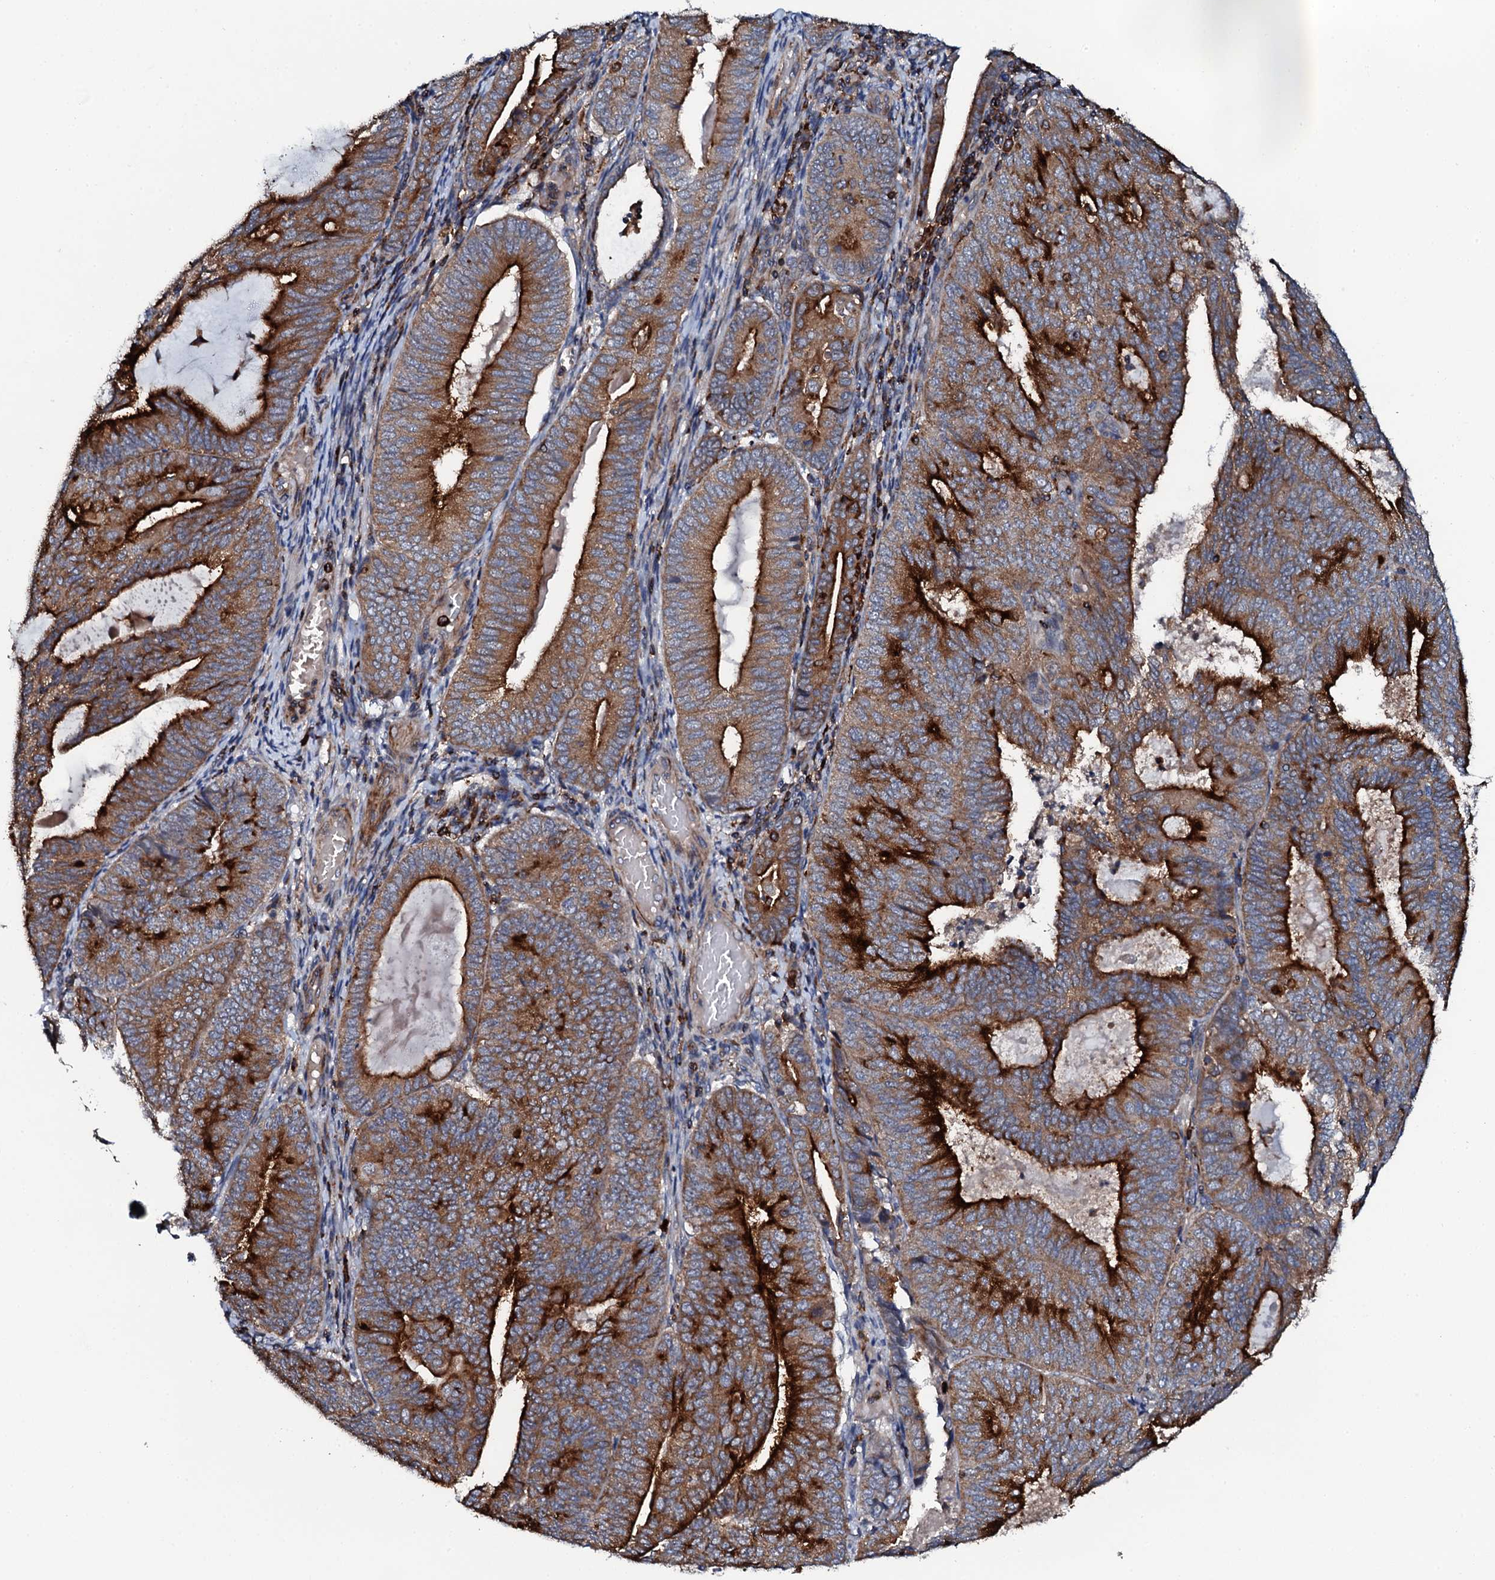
{"staining": {"intensity": "strong", "quantity": "25%-75%", "location": "cytoplasmic/membranous"}, "tissue": "endometrial cancer", "cell_type": "Tumor cells", "image_type": "cancer", "snomed": [{"axis": "morphology", "description": "Adenocarcinoma, NOS"}, {"axis": "topography", "description": "Endometrium"}], "caption": "Endometrial cancer (adenocarcinoma) stained for a protein (brown) reveals strong cytoplasmic/membranous positive staining in approximately 25%-75% of tumor cells.", "gene": "VAMP8", "patient": {"sex": "female", "age": 81}}